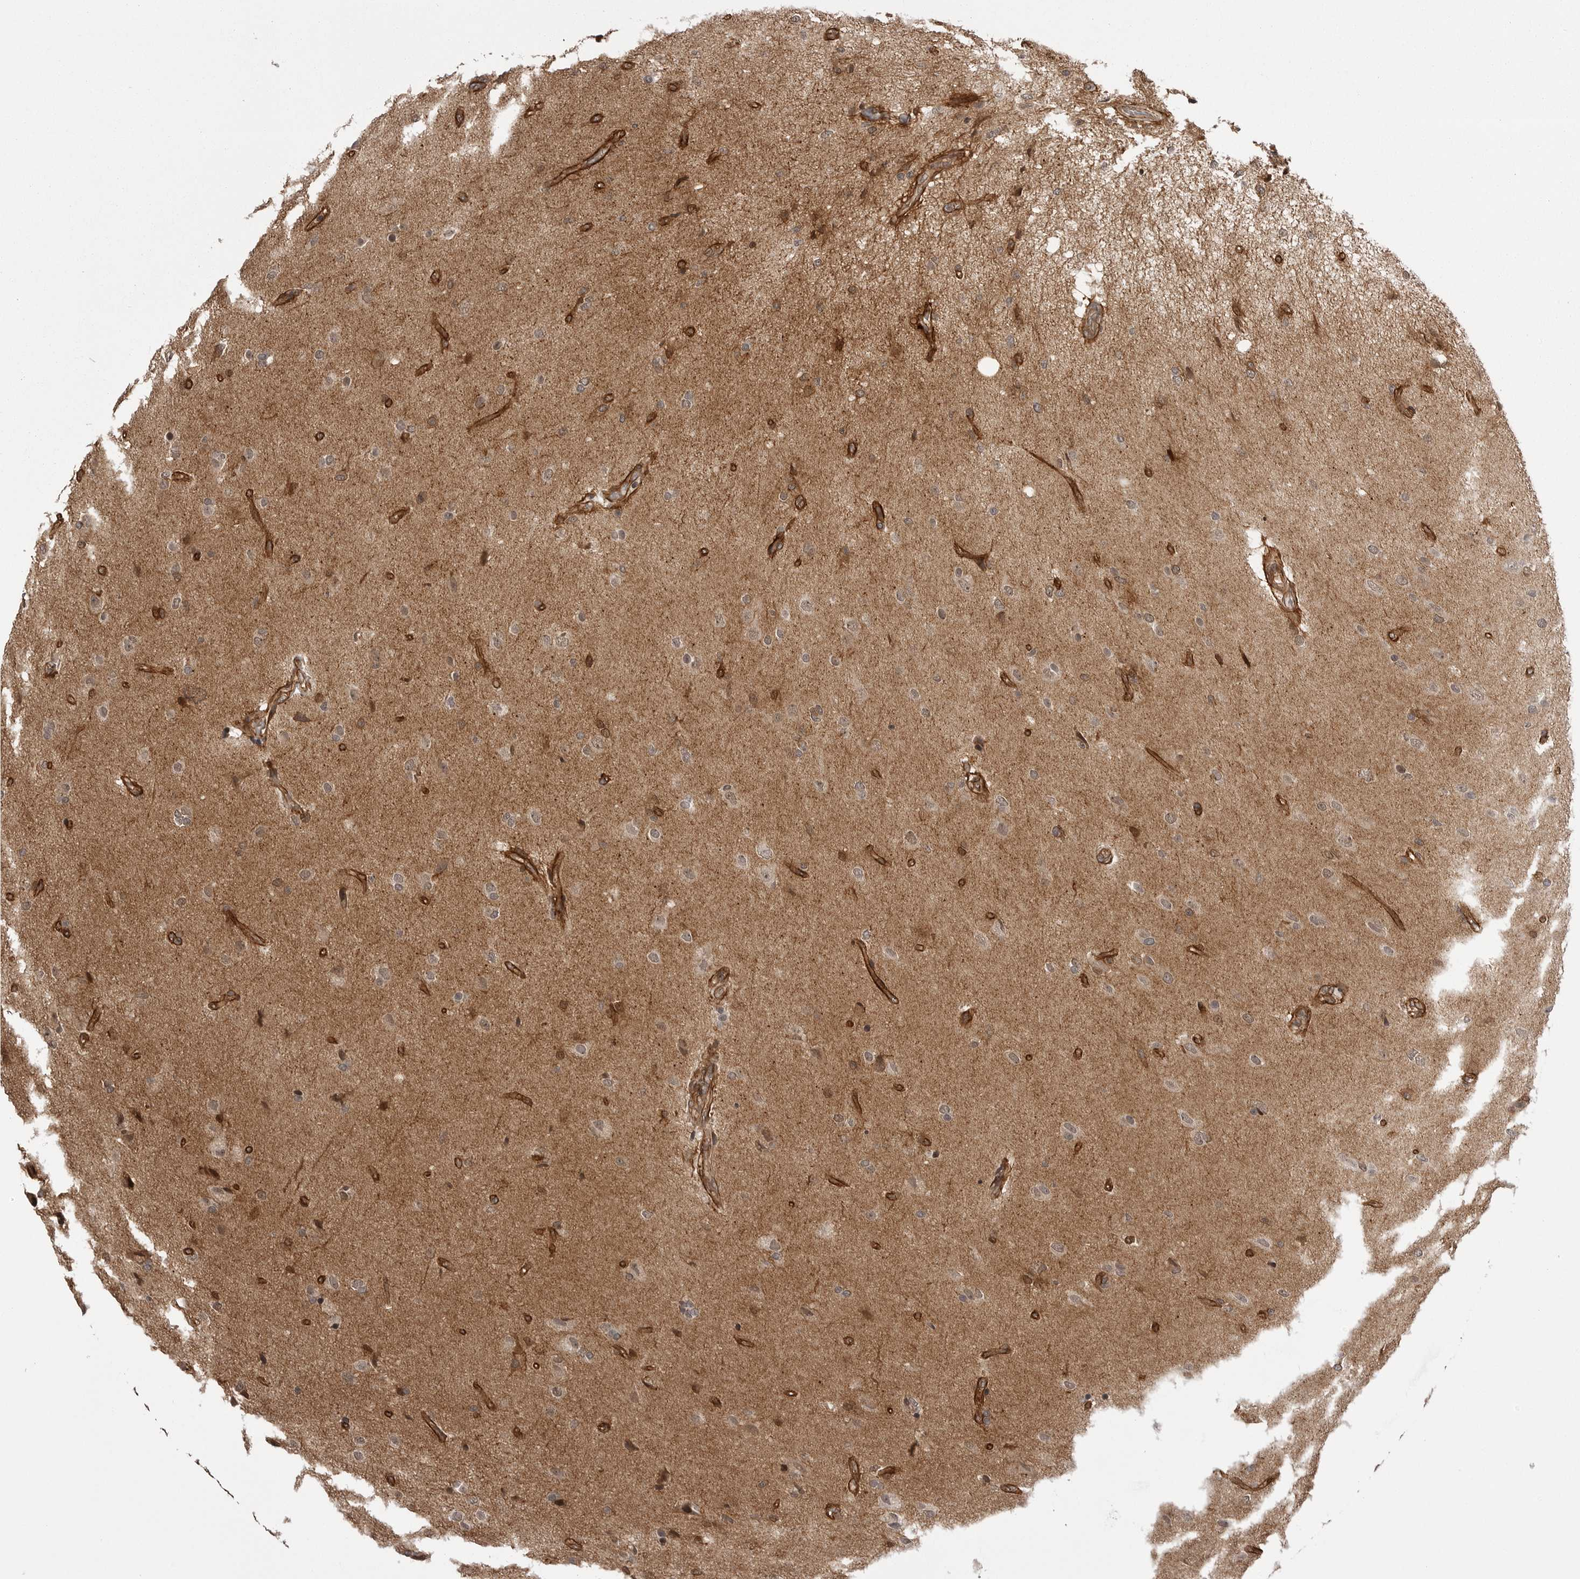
{"staining": {"intensity": "weak", "quantity": "25%-75%", "location": "cytoplasmic/membranous"}, "tissue": "glioma", "cell_type": "Tumor cells", "image_type": "cancer", "snomed": [{"axis": "morphology", "description": "Glioma, malignant, High grade"}, {"axis": "topography", "description": "Brain"}], "caption": "Immunohistochemical staining of malignant glioma (high-grade) demonstrates low levels of weak cytoplasmic/membranous positivity in about 25%-75% of tumor cells. The staining is performed using DAB brown chromogen to label protein expression. The nuclei are counter-stained blue using hematoxylin.", "gene": "SORBS1", "patient": {"sex": "male", "age": 72}}